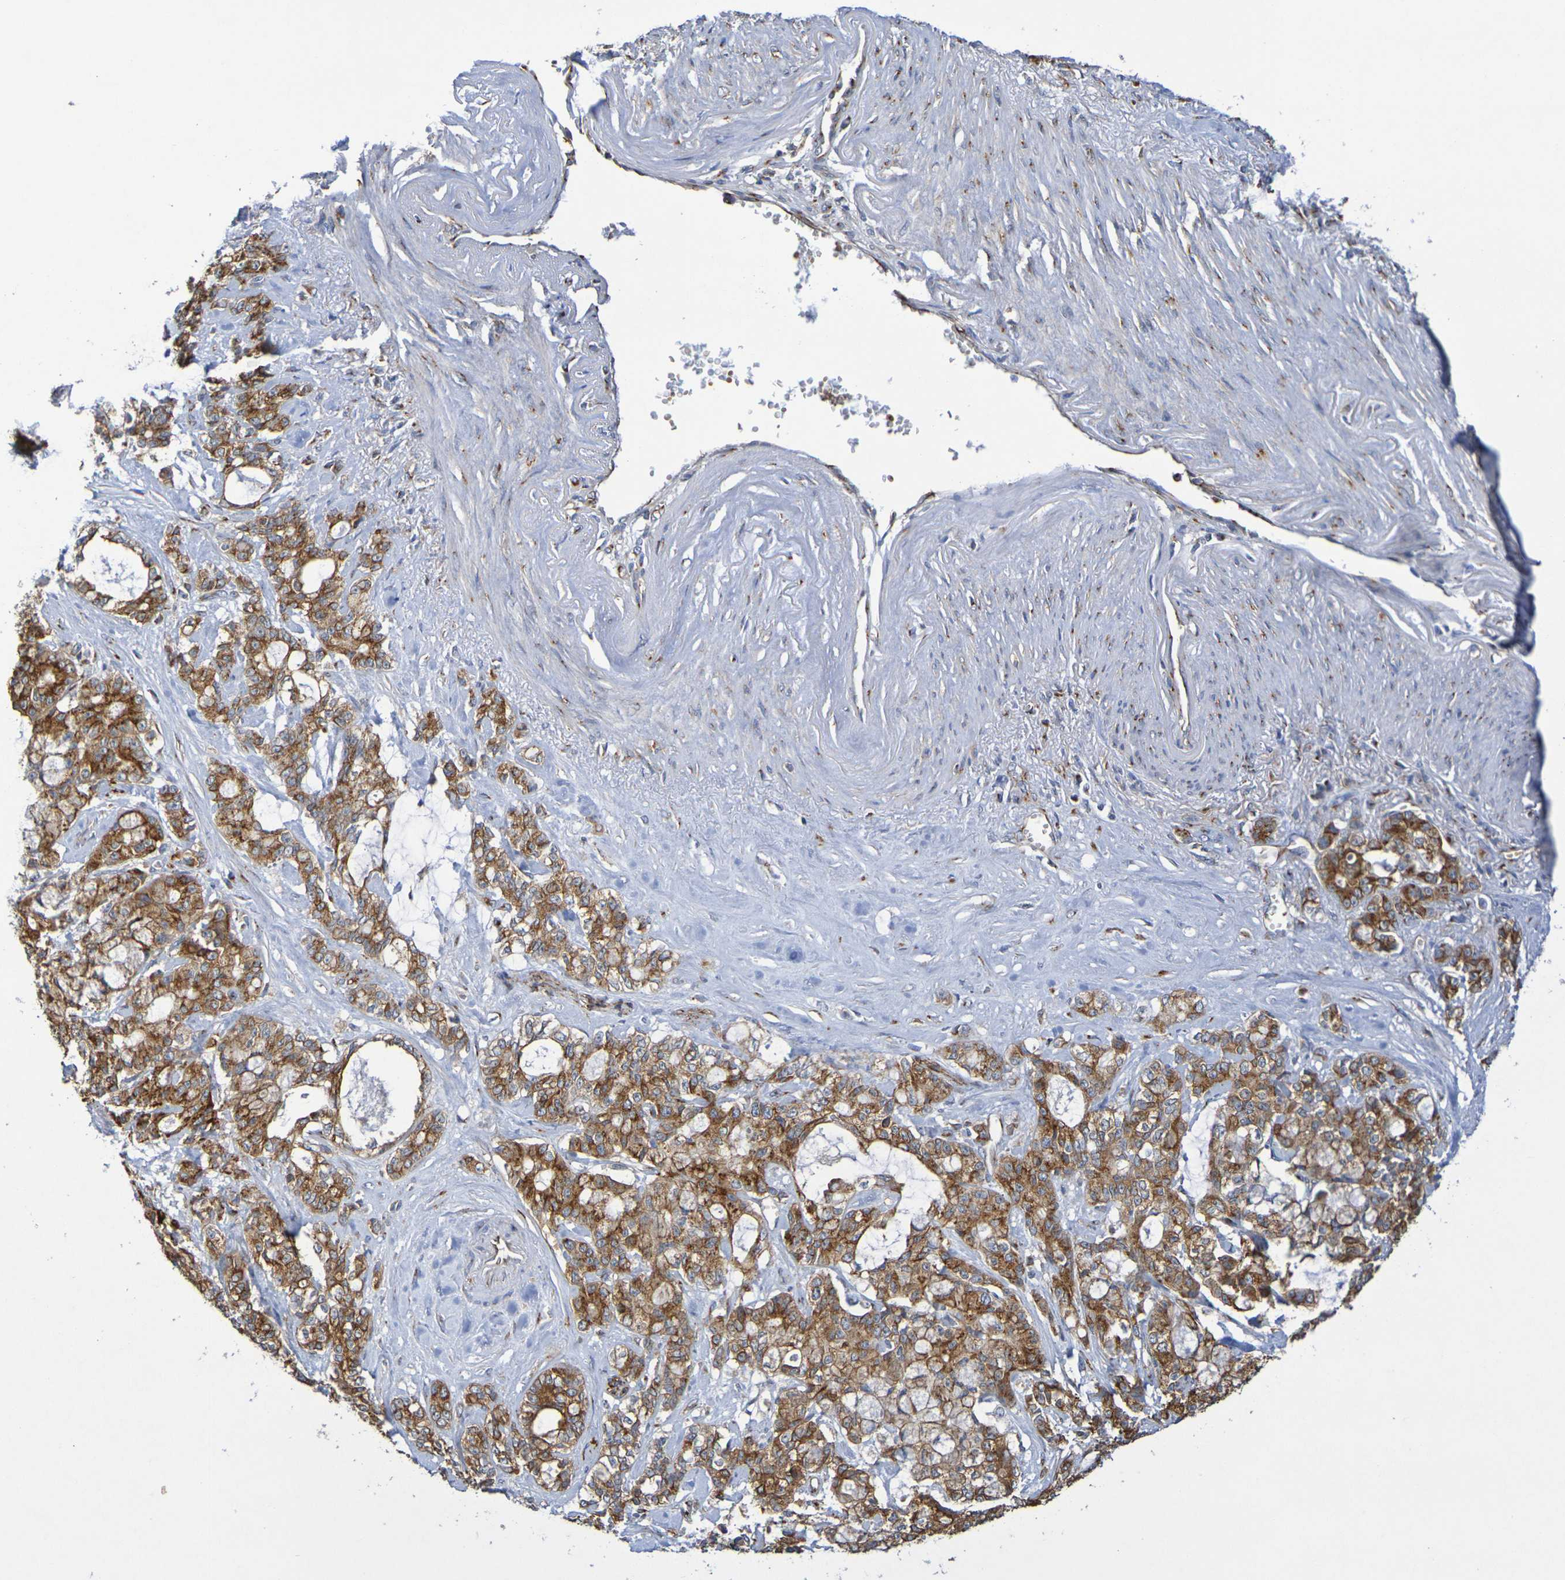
{"staining": {"intensity": "moderate", "quantity": ">75%", "location": "cytoplasmic/membranous"}, "tissue": "pancreatic cancer", "cell_type": "Tumor cells", "image_type": "cancer", "snomed": [{"axis": "morphology", "description": "Adenocarcinoma, NOS"}, {"axis": "topography", "description": "Pancreas"}], "caption": "Moderate cytoplasmic/membranous staining for a protein is identified in approximately >75% of tumor cells of pancreatic adenocarcinoma using IHC.", "gene": "DCP2", "patient": {"sex": "female", "age": 73}}